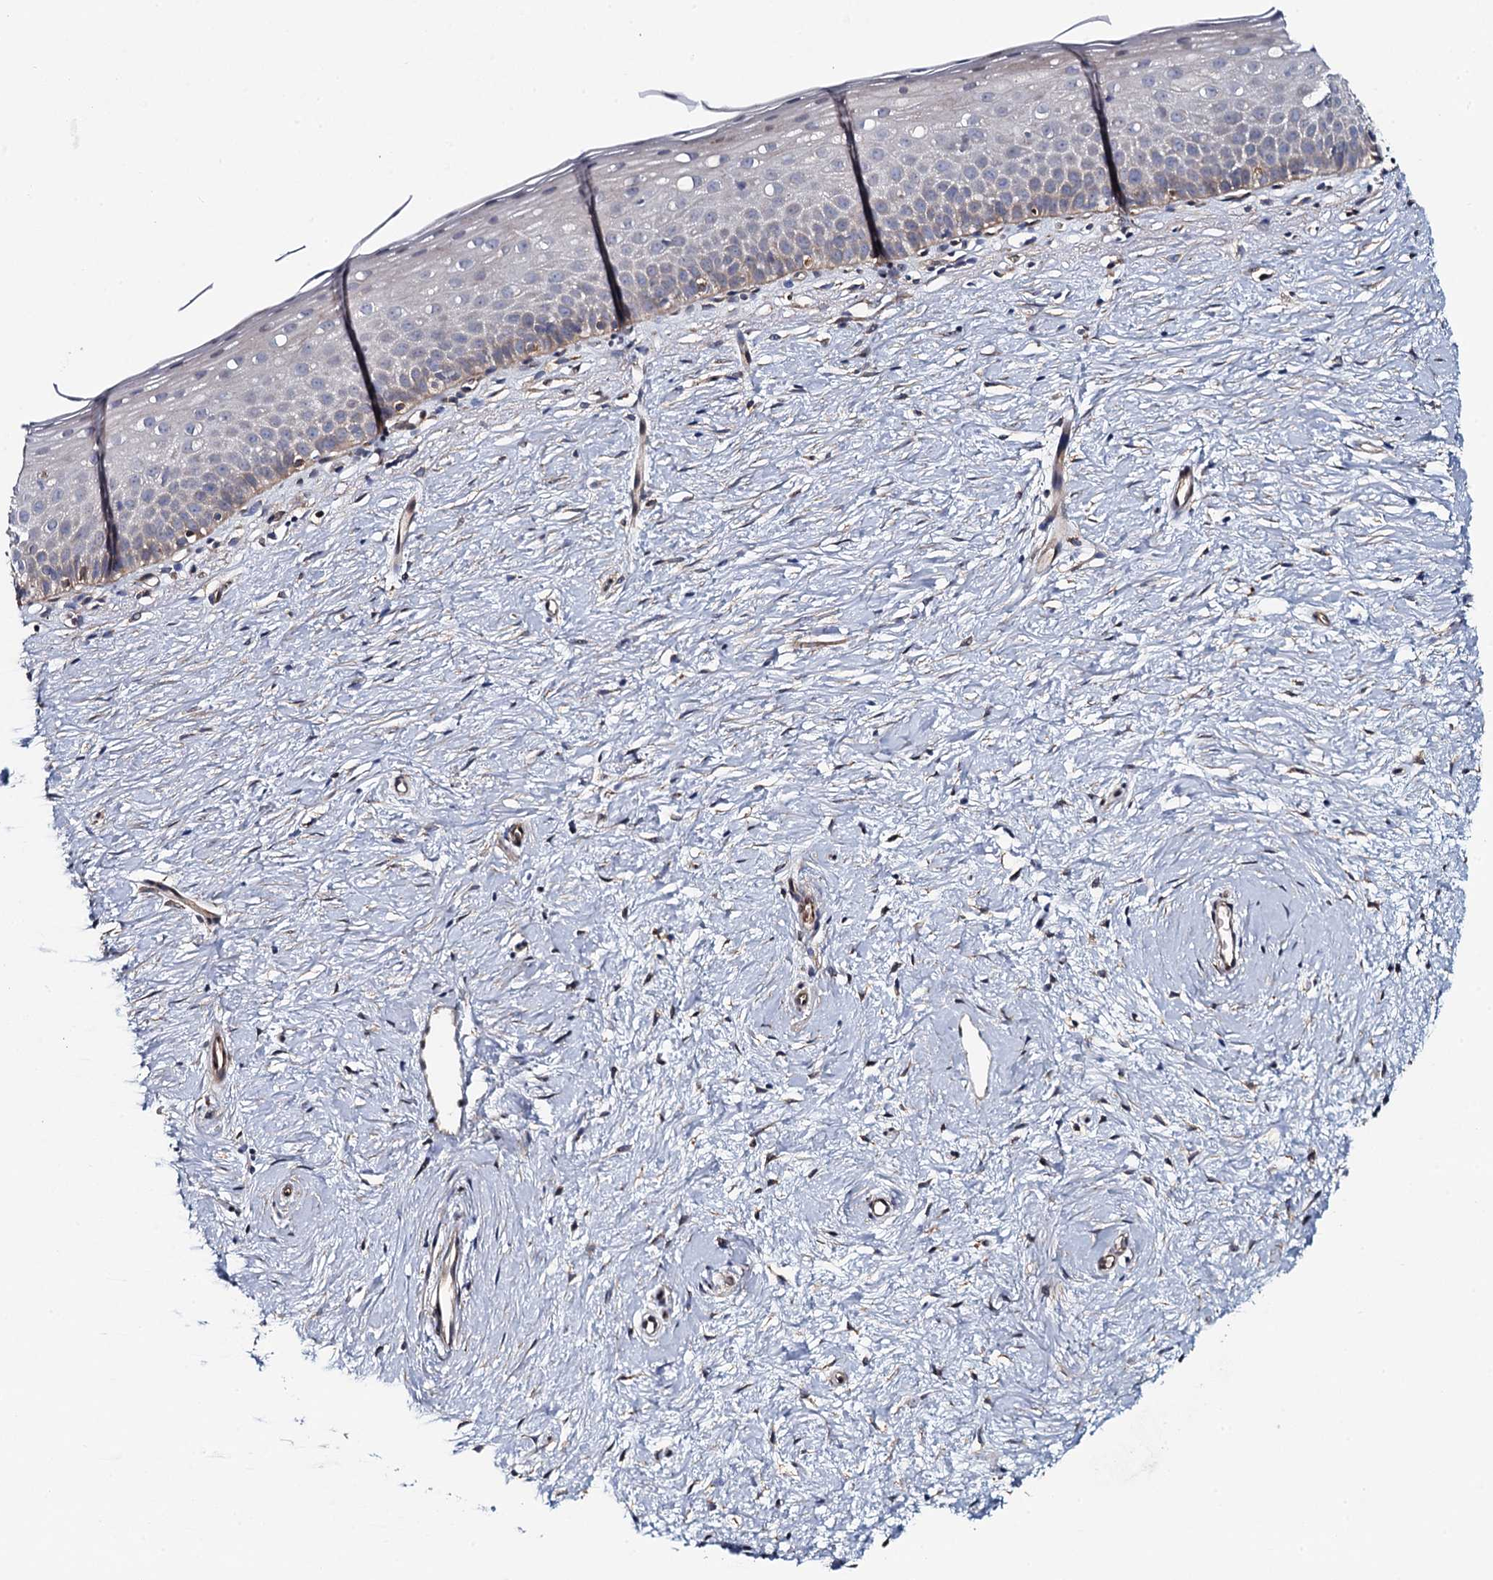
{"staining": {"intensity": "weak", "quantity": "25%-75%", "location": "cytoplasmic/membranous"}, "tissue": "cervix", "cell_type": "Glandular cells", "image_type": "normal", "snomed": [{"axis": "morphology", "description": "Normal tissue, NOS"}, {"axis": "topography", "description": "Cervix"}], "caption": "A high-resolution histopathology image shows immunohistochemistry (IHC) staining of normal cervix, which displays weak cytoplasmic/membranous positivity in about 25%-75% of glandular cells.", "gene": "KCTD4", "patient": {"sex": "female", "age": 57}}